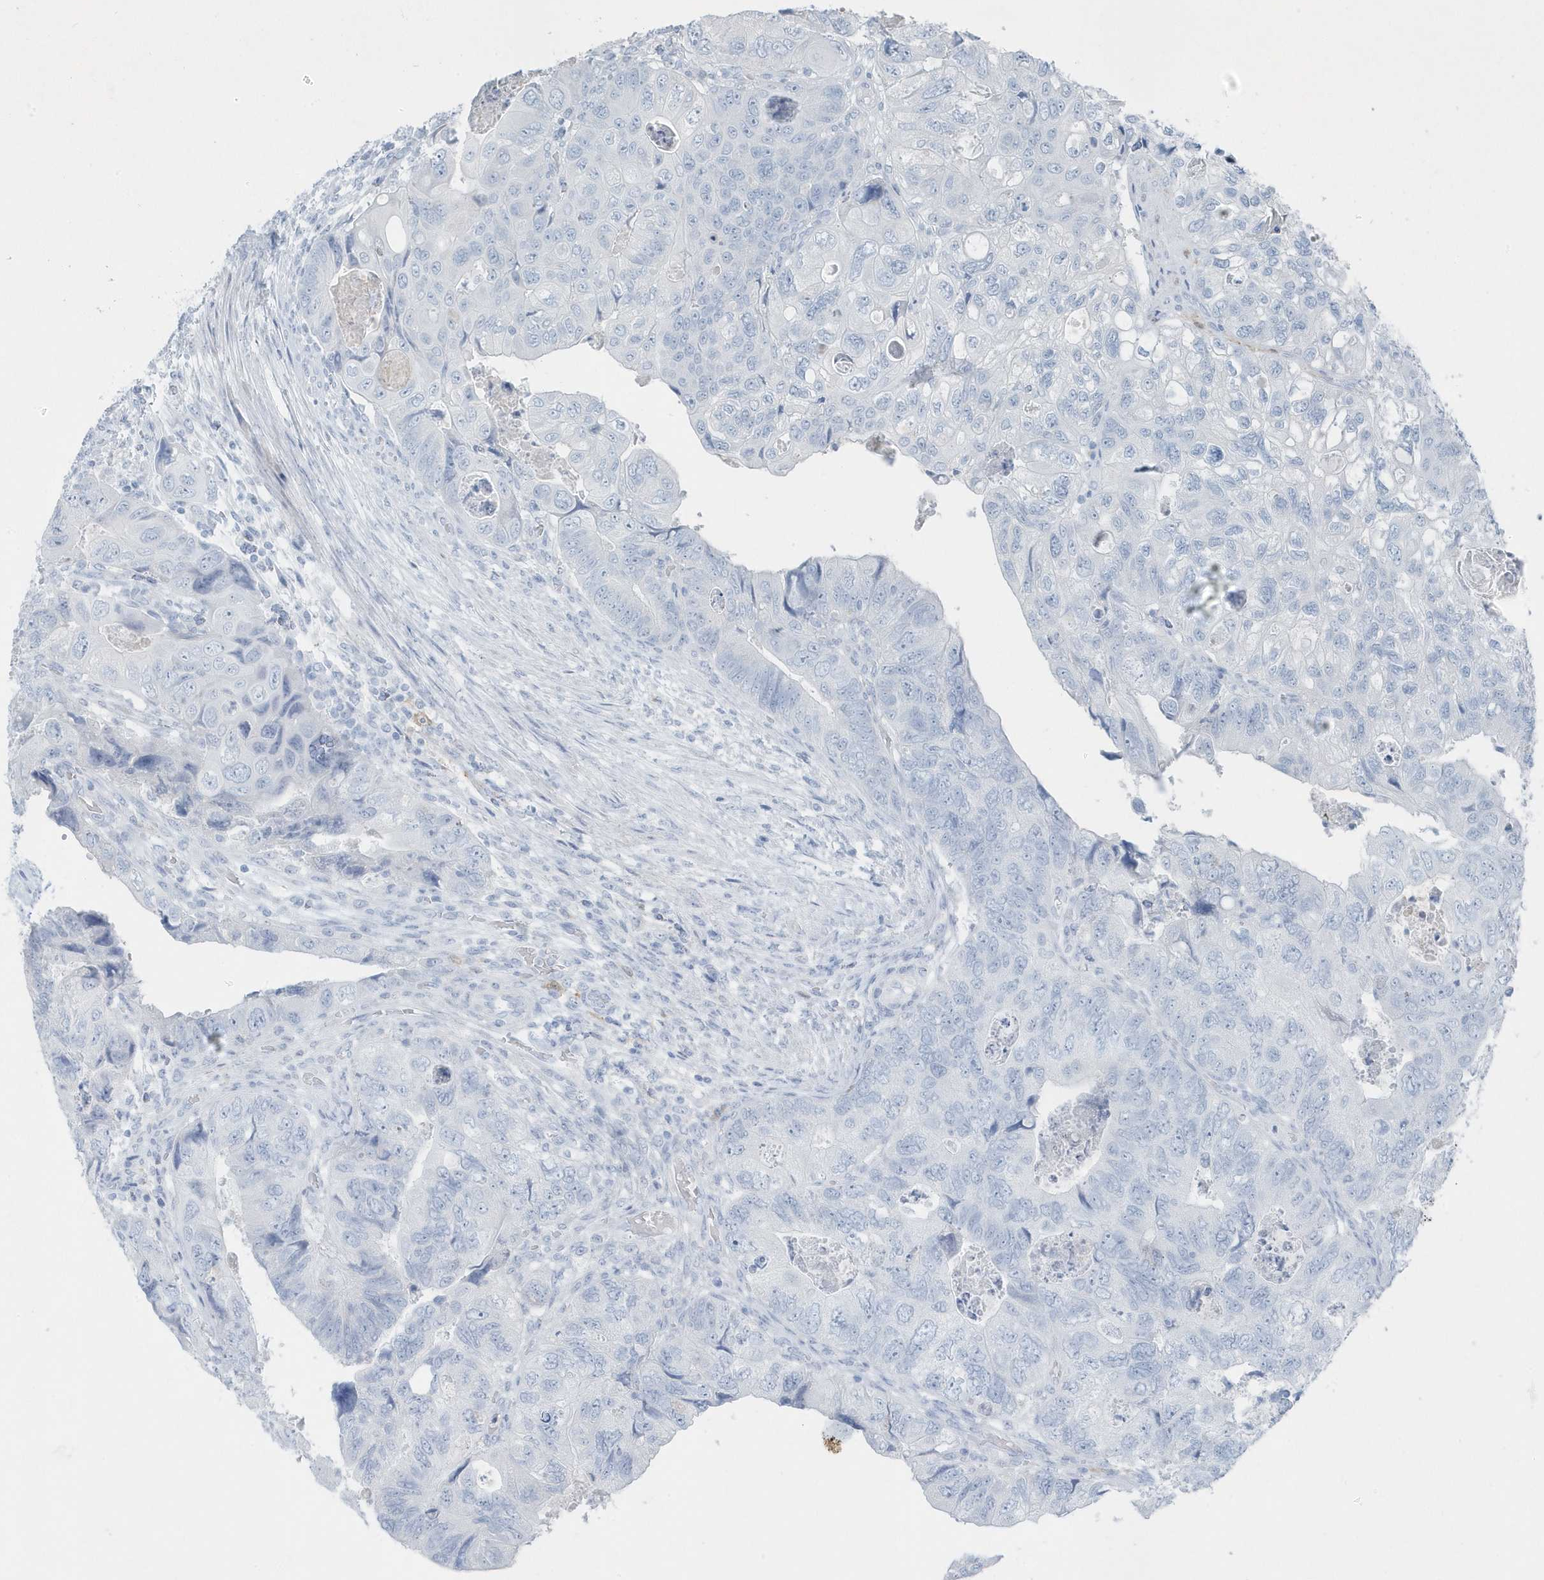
{"staining": {"intensity": "negative", "quantity": "none", "location": "none"}, "tissue": "colorectal cancer", "cell_type": "Tumor cells", "image_type": "cancer", "snomed": [{"axis": "morphology", "description": "Adenocarcinoma, NOS"}, {"axis": "topography", "description": "Rectum"}], "caption": "Immunohistochemistry (IHC) histopathology image of human colorectal cancer stained for a protein (brown), which reveals no expression in tumor cells. (Stains: DAB (3,3'-diaminobenzidine) immunohistochemistry with hematoxylin counter stain, Microscopy: brightfield microscopy at high magnification).", "gene": "FAM98A", "patient": {"sex": "male", "age": 63}}